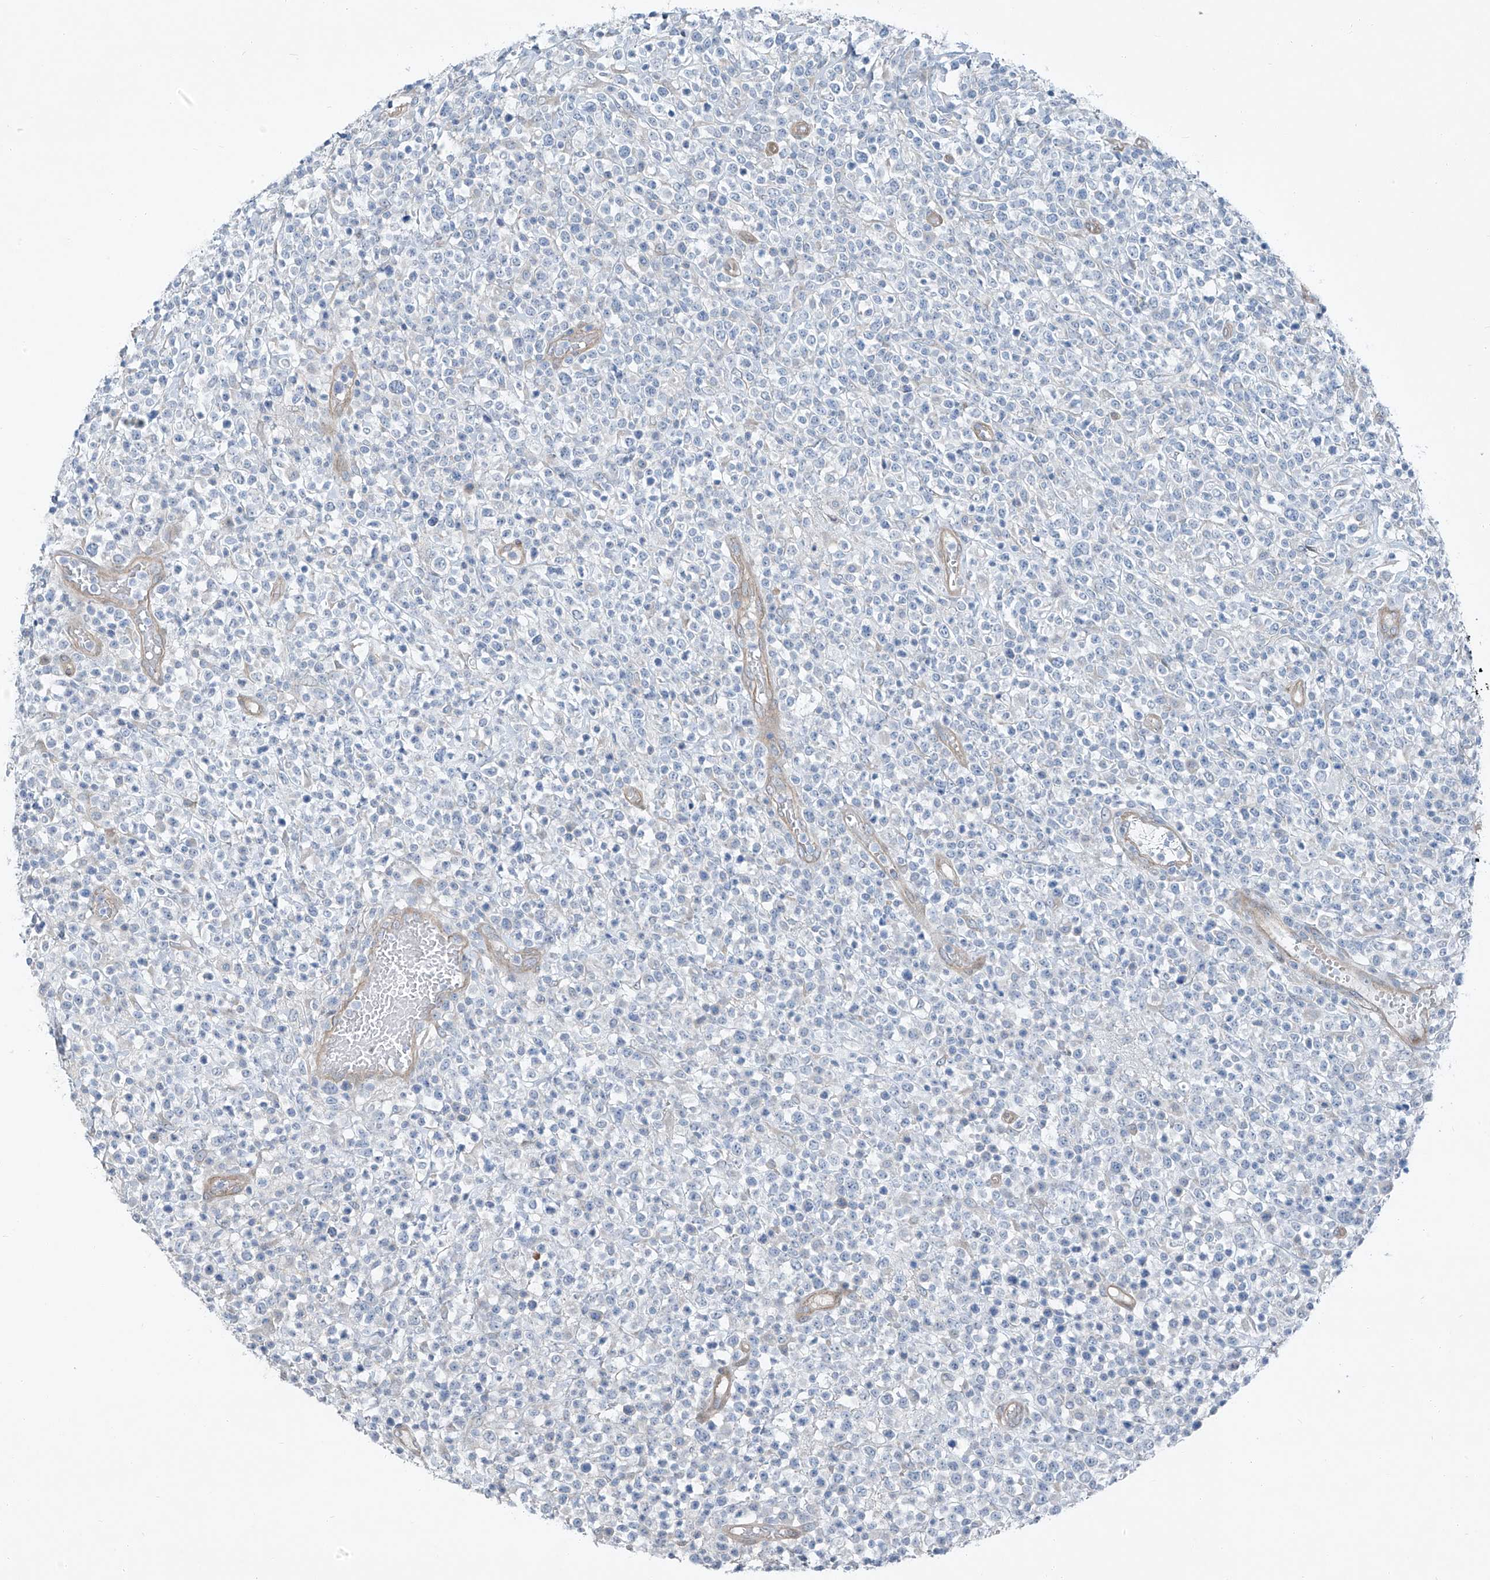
{"staining": {"intensity": "negative", "quantity": "none", "location": "none"}, "tissue": "lymphoma", "cell_type": "Tumor cells", "image_type": "cancer", "snomed": [{"axis": "morphology", "description": "Malignant lymphoma, non-Hodgkin's type, High grade"}, {"axis": "topography", "description": "Colon"}], "caption": "Micrograph shows no significant protein expression in tumor cells of lymphoma.", "gene": "TNS2", "patient": {"sex": "female", "age": 53}}